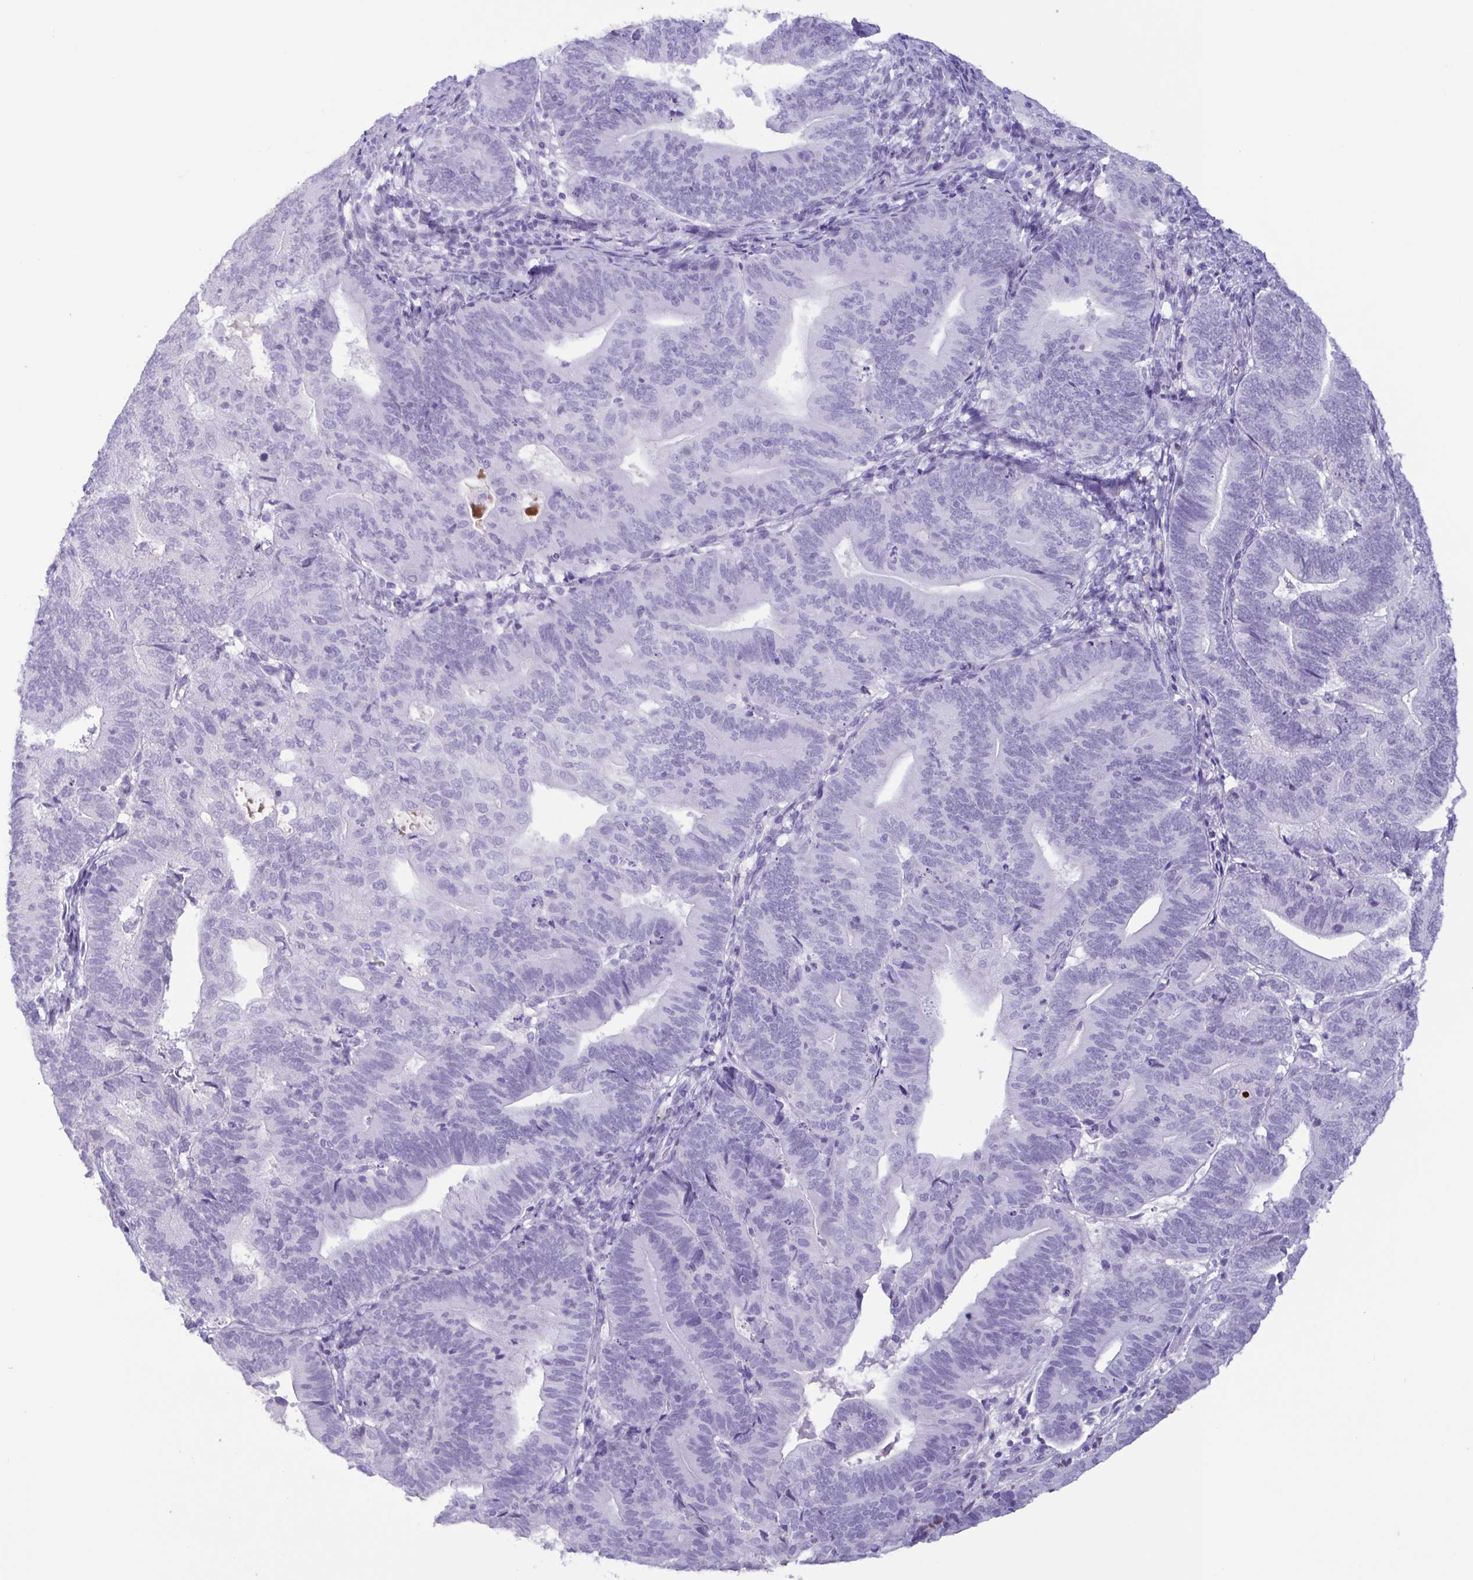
{"staining": {"intensity": "negative", "quantity": "none", "location": "none"}, "tissue": "endometrial cancer", "cell_type": "Tumor cells", "image_type": "cancer", "snomed": [{"axis": "morphology", "description": "Adenocarcinoma, NOS"}, {"axis": "topography", "description": "Endometrium"}], "caption": "Immunohistochemistry of endometrial cancer (adenocarcinoma) displays no staining in tumor cells. (Brightfield microscopy of DAB immunohistochemistry (IHC) at high magnification).", "gene": "LTF", "patient": {"sex": "female", "age": 70}}